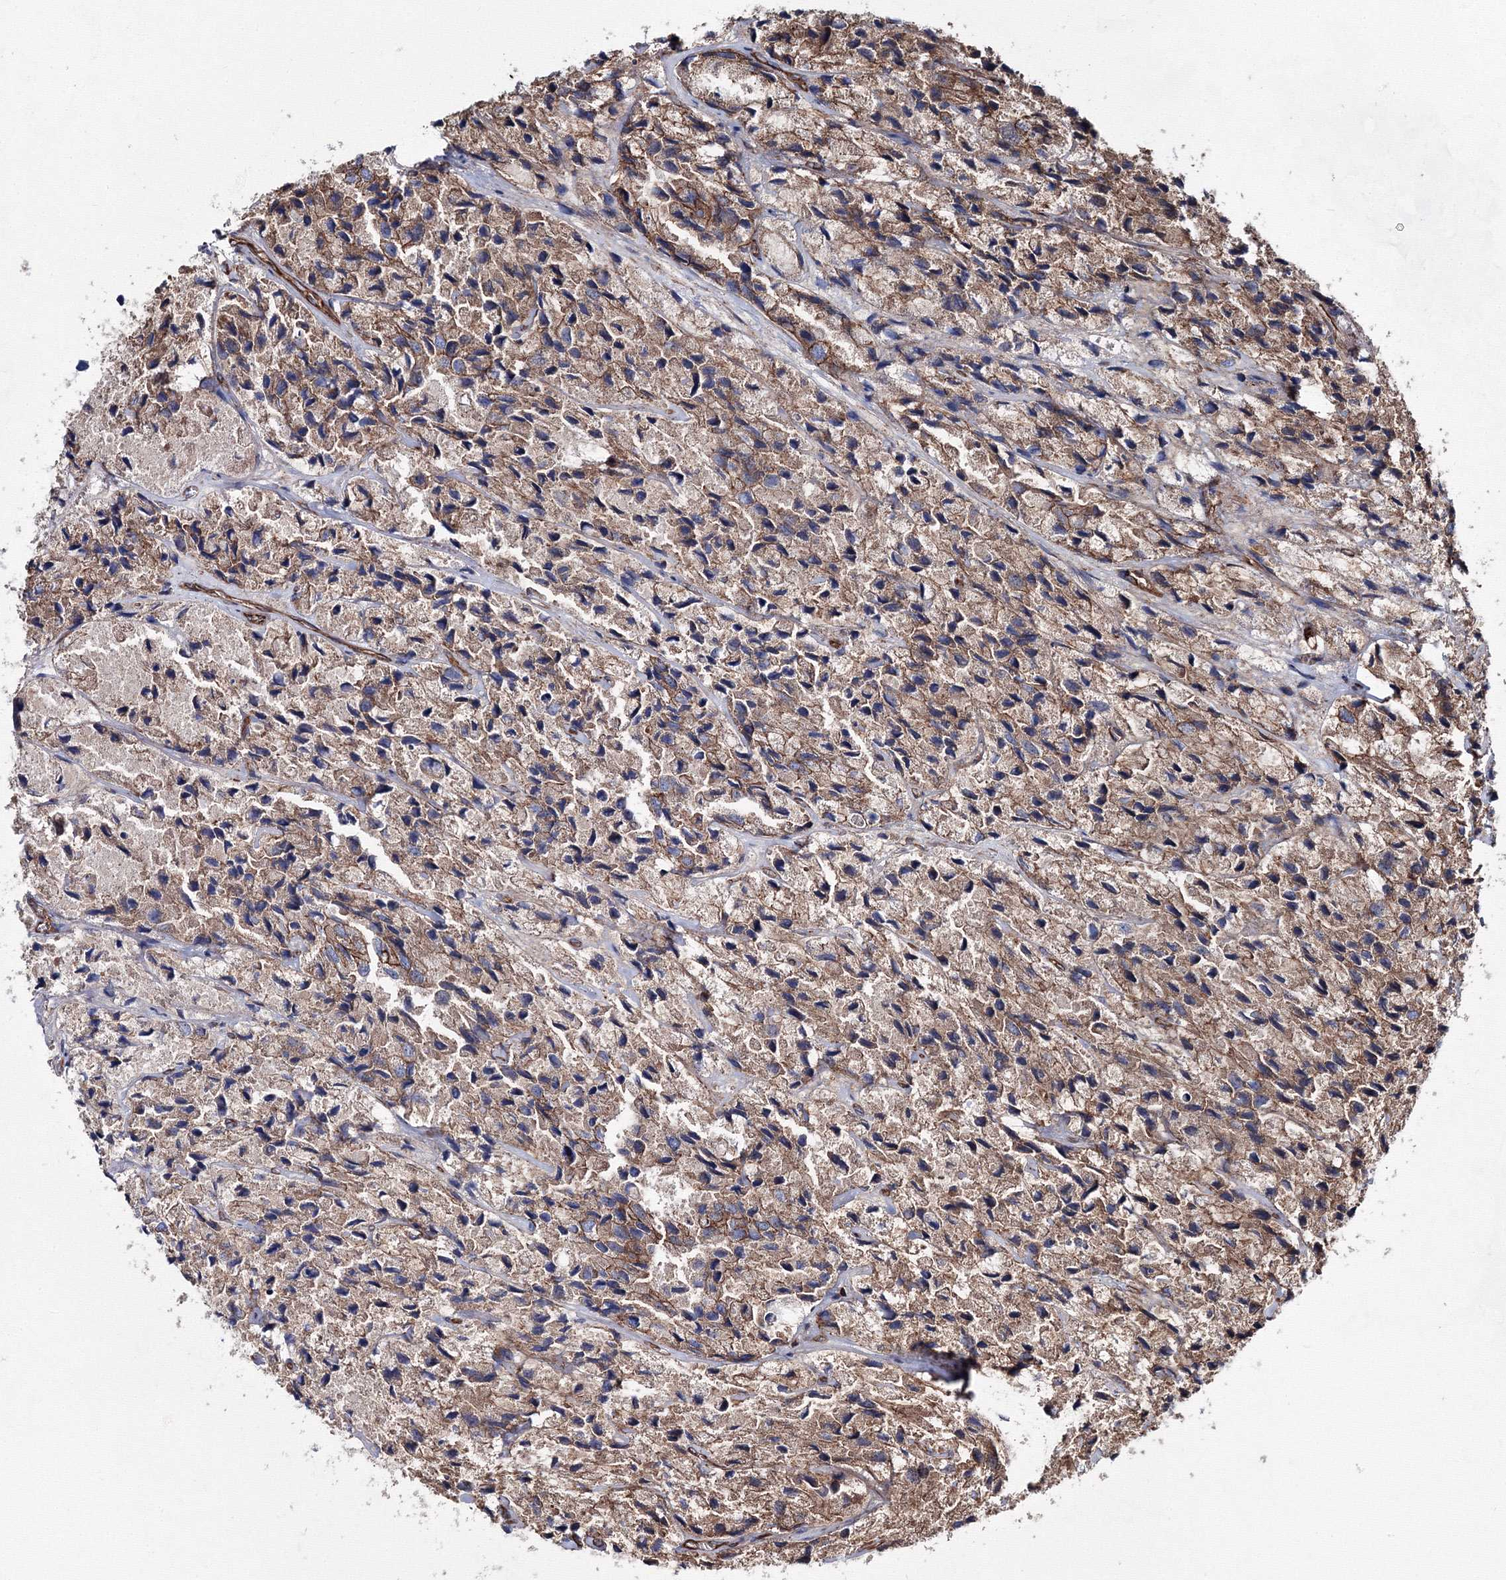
{"staining": {"intensity": "moderate", "quantity": ">75%", "location": "cytoplasmic/membranous"}, "tissue": "prostate cancer", "cell_type": "Tumor cells", "image_type": "cancer", "snomed": [{"axis": "morphology", "description": "Adenocarcinoma, High grade"}, {"axis": "topography", "description": "Prostate"}], "caption": "DAB immunohistochemical staining of human prostate cancer reveals moderate cytoplasmic/membranous protein staining in approximately >75% of tumor cells.", "gene": "ANKRD37", "patient": {"sex": "male", "age": 66}}